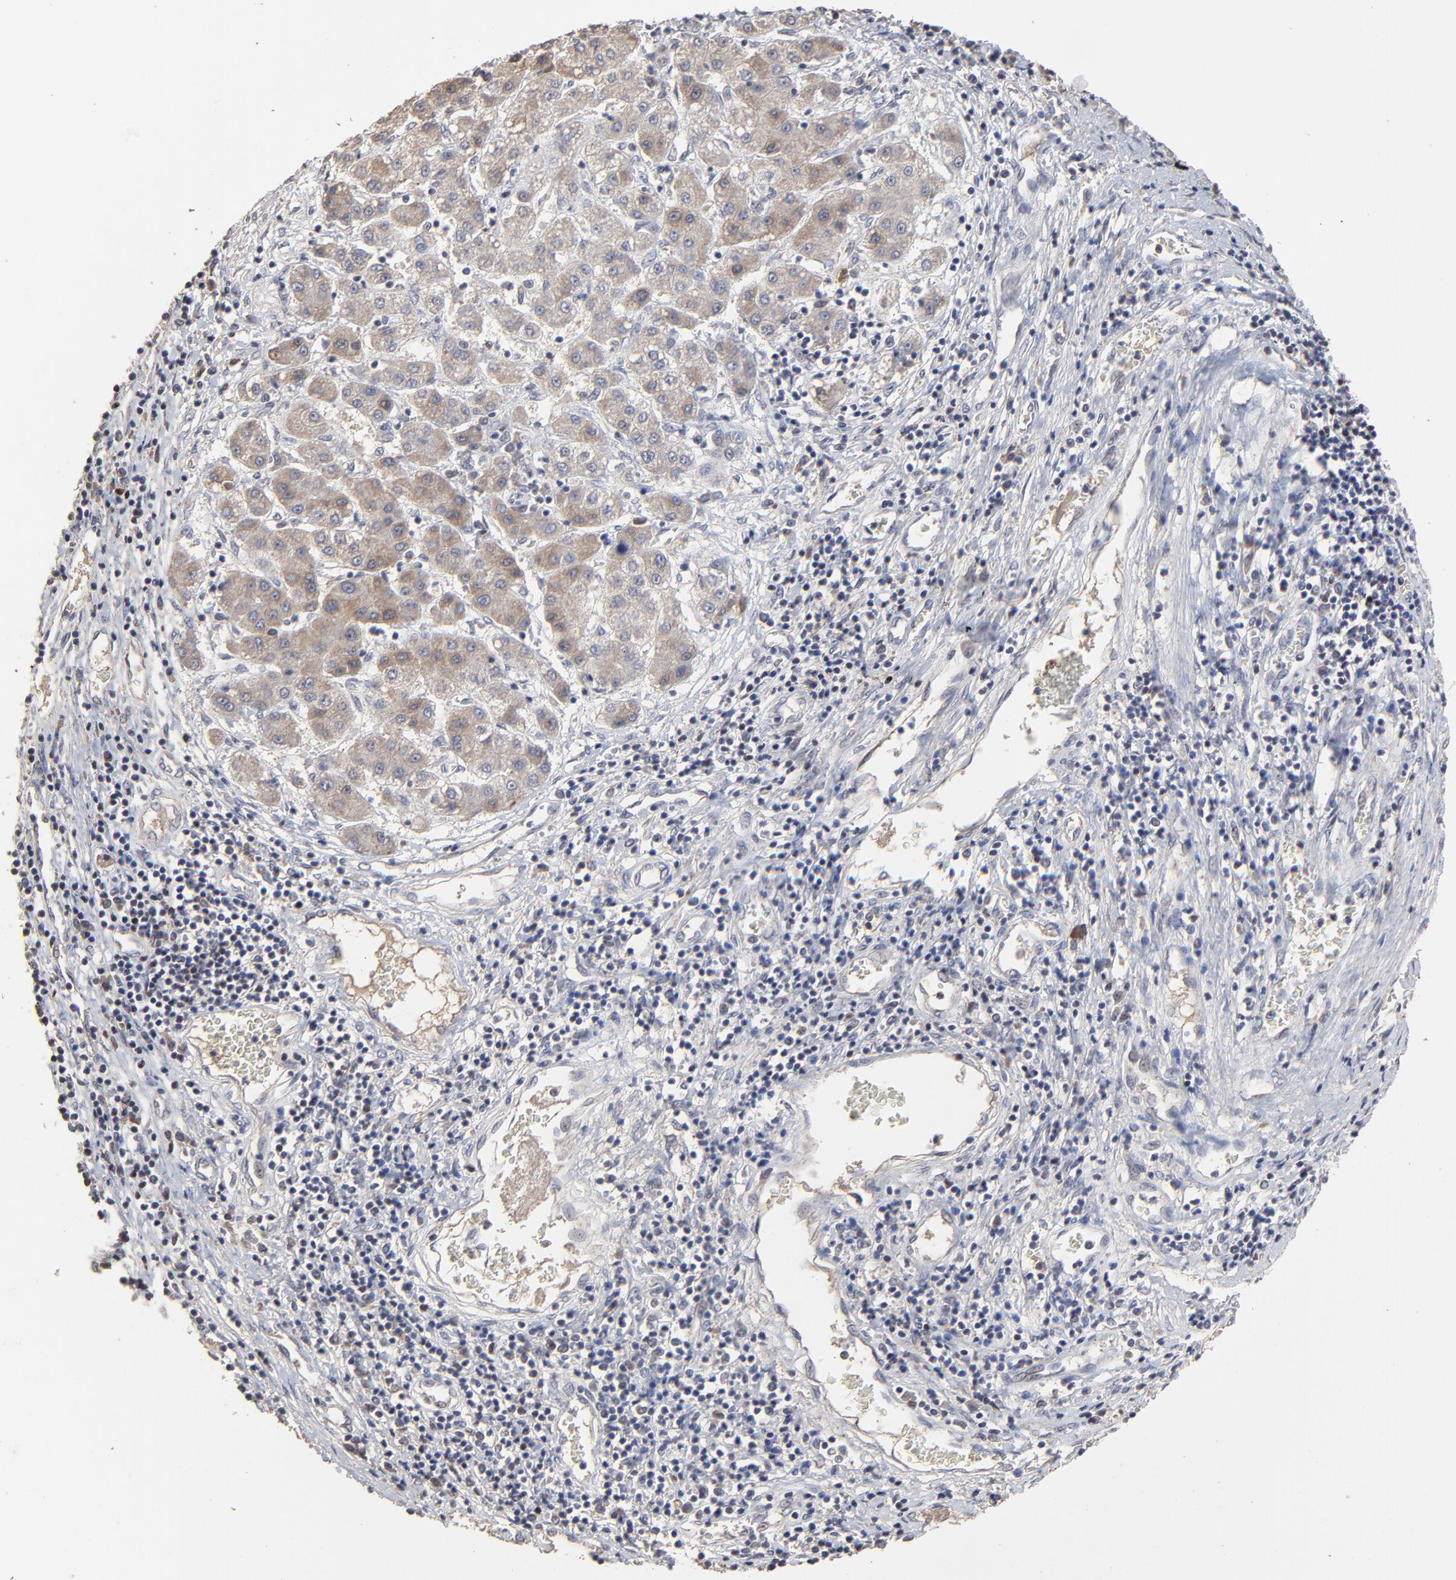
{"staining": {"intensity": "weak", "quantity": ">75%", "location": "cytoplasmic/membranous"}, "tissue": "liver cancer", "cell_type": "Tumor cells", "image_type": "cancer", "snomed": [{"axis": "morphology", "description": "Carcinoma, Hepatocellular, NOS"}, {"axis": "topography", "description": "Liver"}], "caption": "This is a histology image of immunohistochemistry staining of liver hepatocellular carcinoma, which shows weak positivity in the cytoplasmic/membranous of tumor cells.", "gene": "VPREB3", "patient": {"sex": "male", "age": 24}}